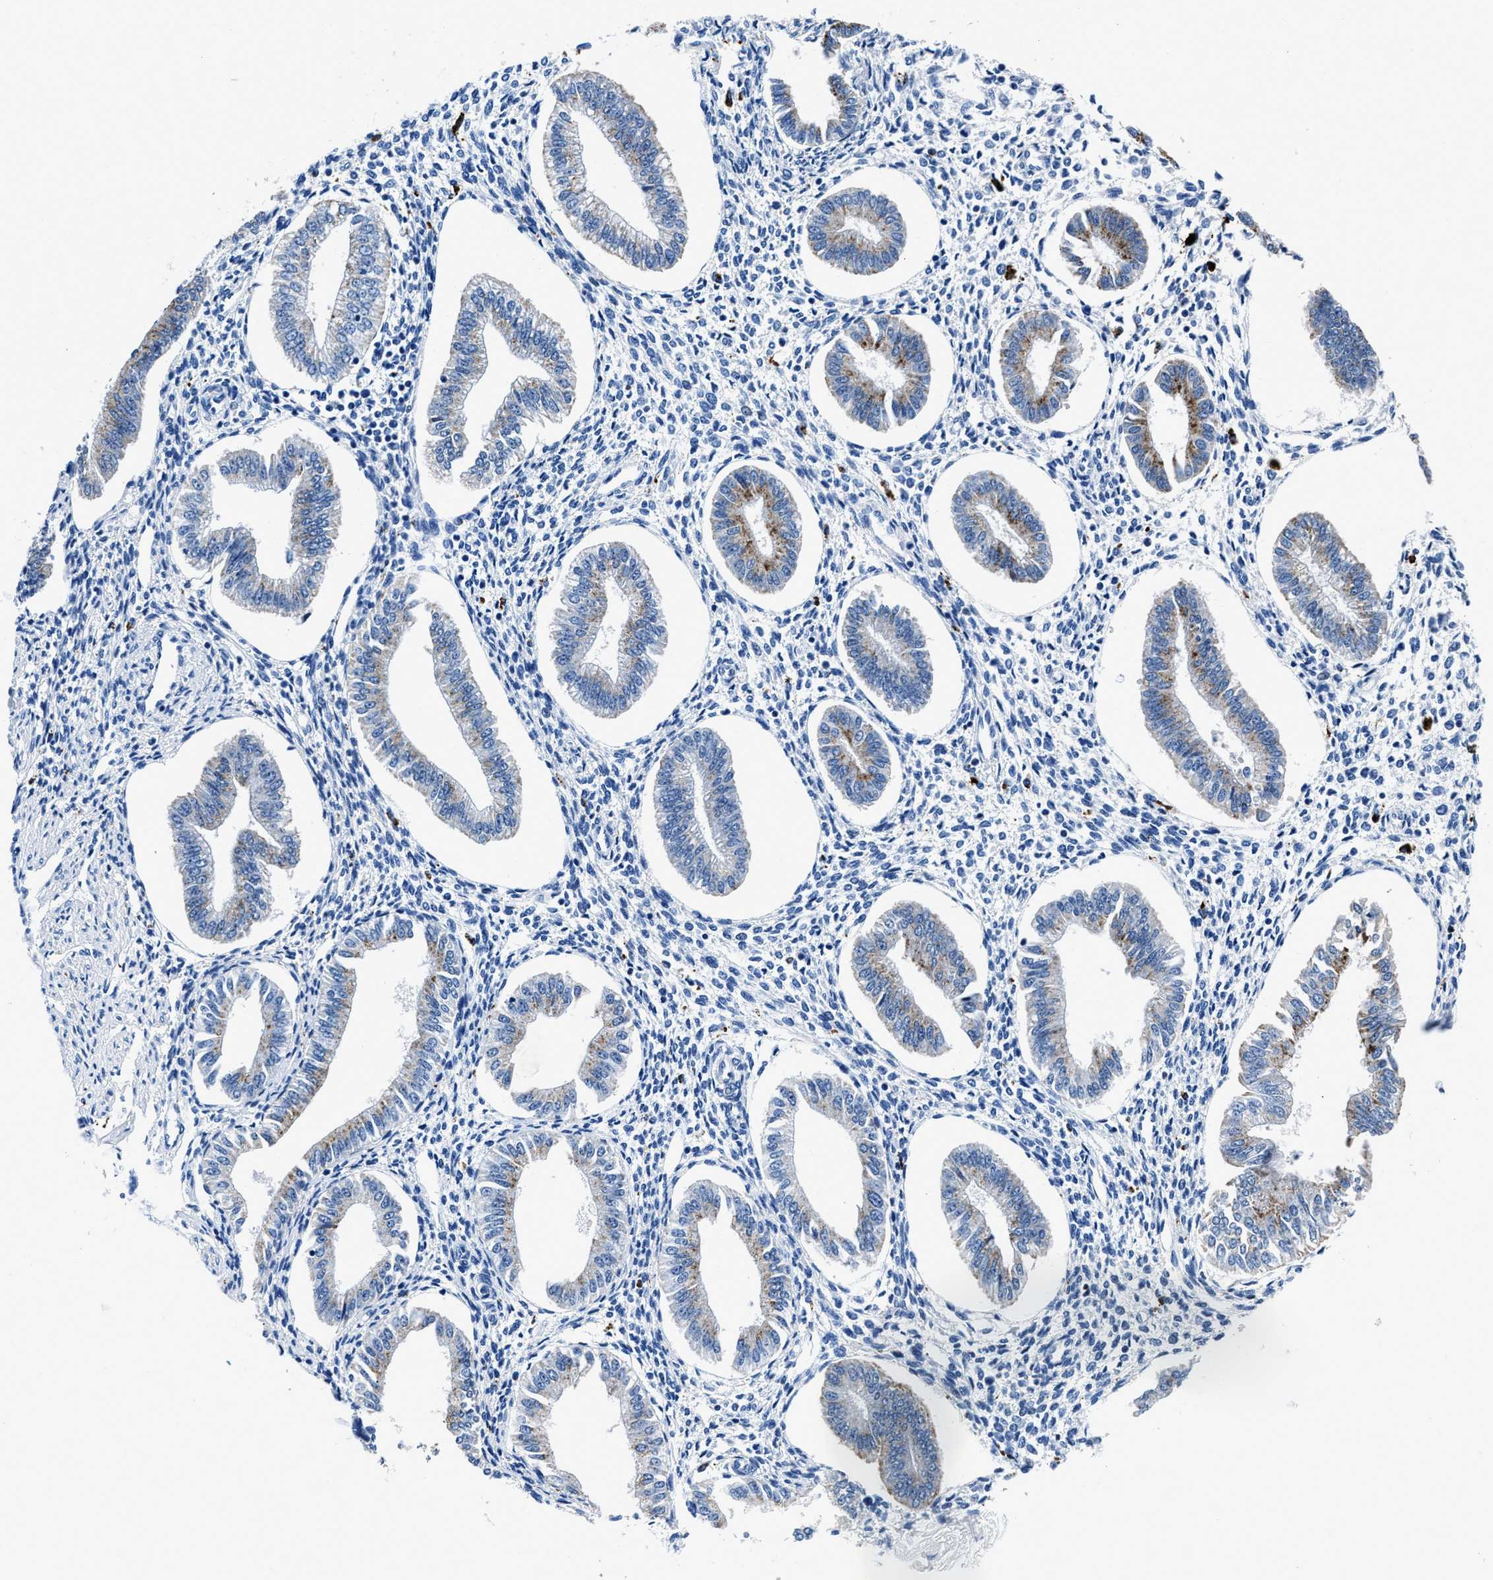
{"staining": {"intensity": "negative", "quantity": "none", "location": "none"}, "tissue": "endometrium", "cell_type": "Cells in endometrial stroma", "image_type": "normal", "snomed": [{"axis": "morphology", "description": "Normal tissue, NOS"}, {"axis": "topography", "description": "Endometrium"}], "caption": "This micrograph is of benign endometrium stained with IHC to label a protein in brown with the nuclei are counter-stained blue. There is no positivity in cells in endometrial stroma.", "gene": "OR14K1", "patient": {"sex": "female", "age": 50}}